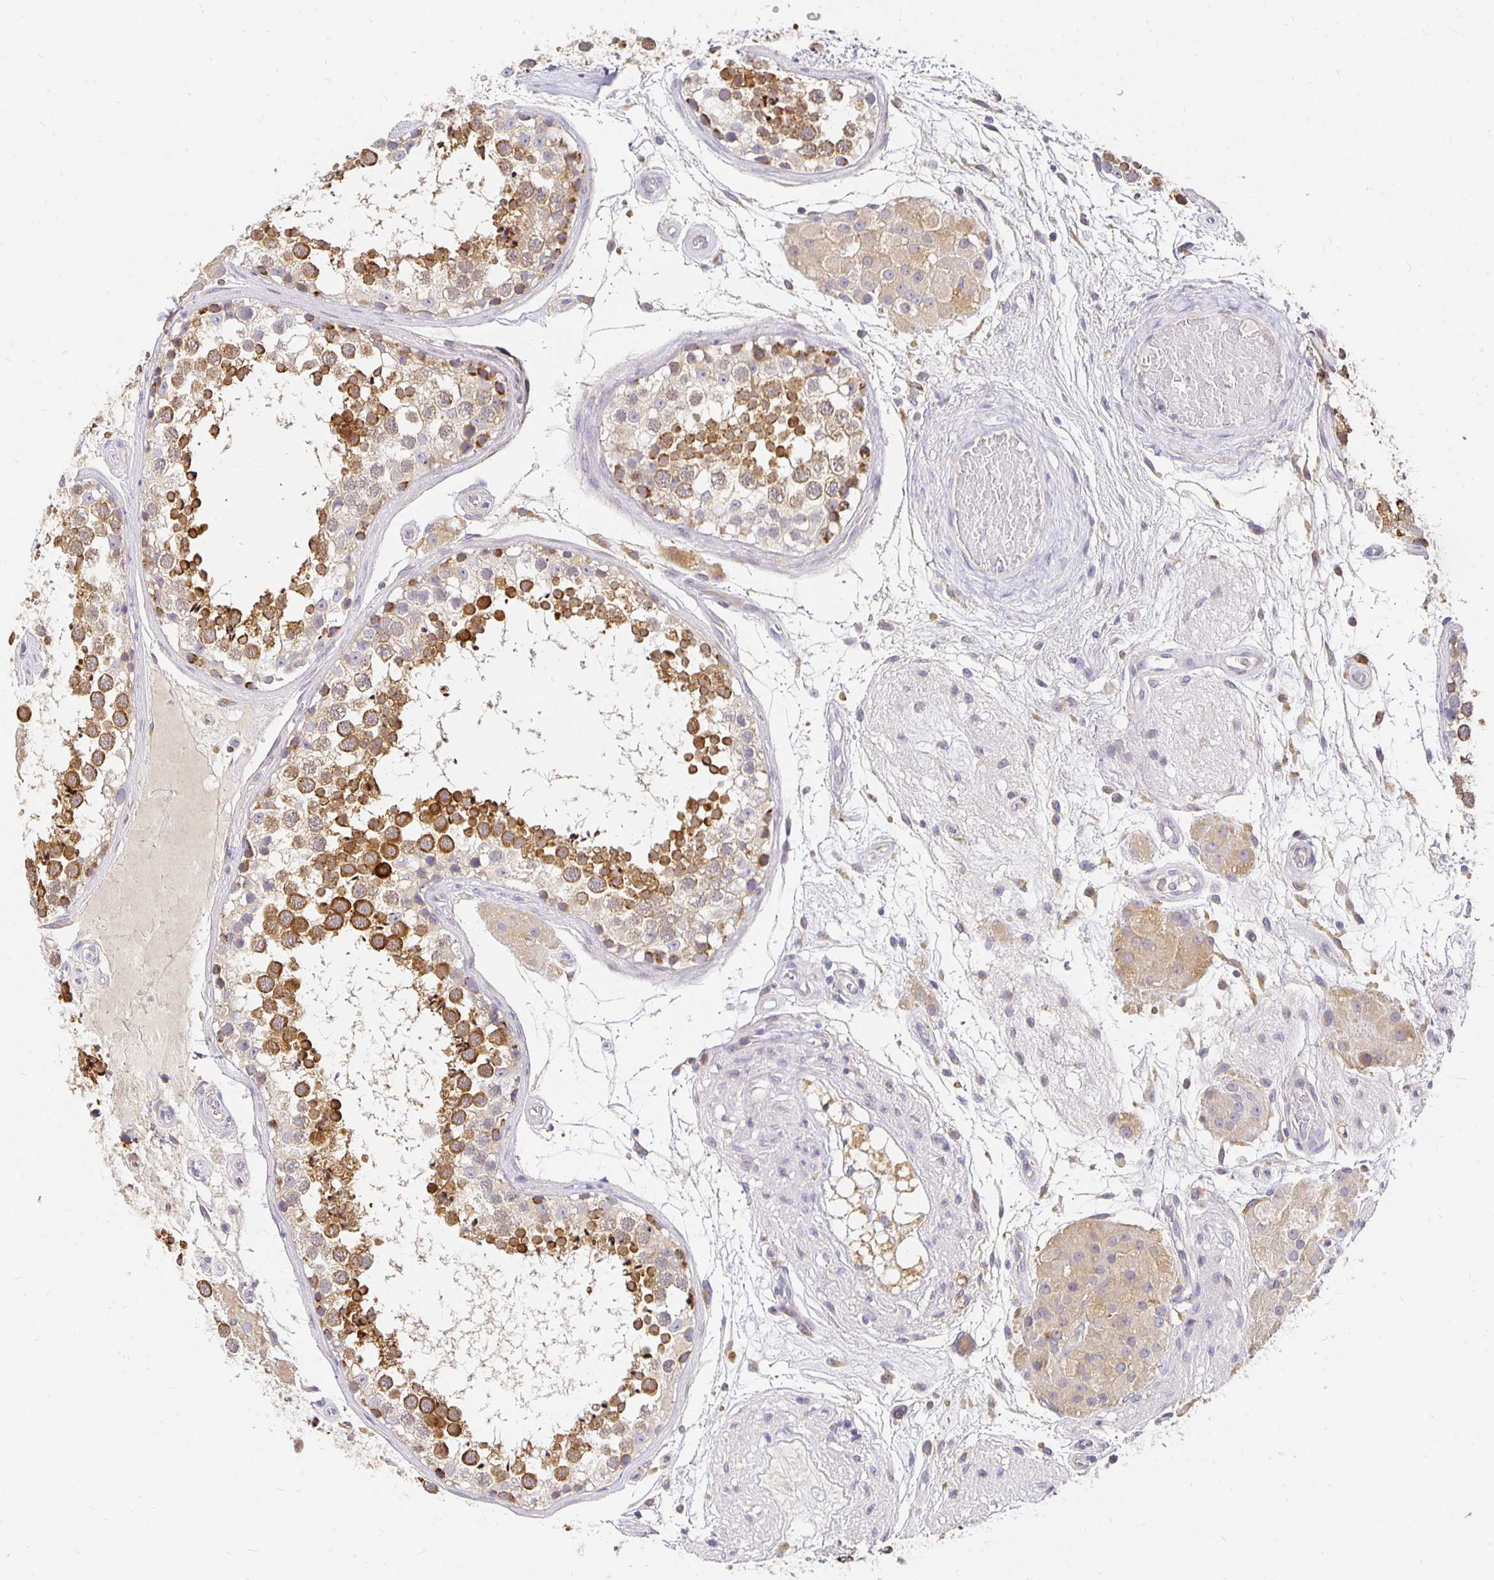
{"staining": {"intensity": "moderate", "quantity": "25%-75%", "location": "cytoplasmic/membranous"}, "tissue": "testis", "cell_type": "Cells in seminiferous ducts", "image_type": "normal", "snomed": [{"axis": "morphology", "description": "Normal tissue, NOS"}, {"axis": "morphology", "description": "Seminoma, NOS"}, {"axis": "topography", "description": "Testis"}], "caption": "Immunohistochemical staining of benign testis exhibits medium levels of moderate cytoplasmic/membranous positivity in about 25%-75% of cells in seminiferous ducts. The protein is shown in brown color, while the nuclei are stained blue.", "gene": "PLOD1", "patient": {"sex": "male", "age": 65}}